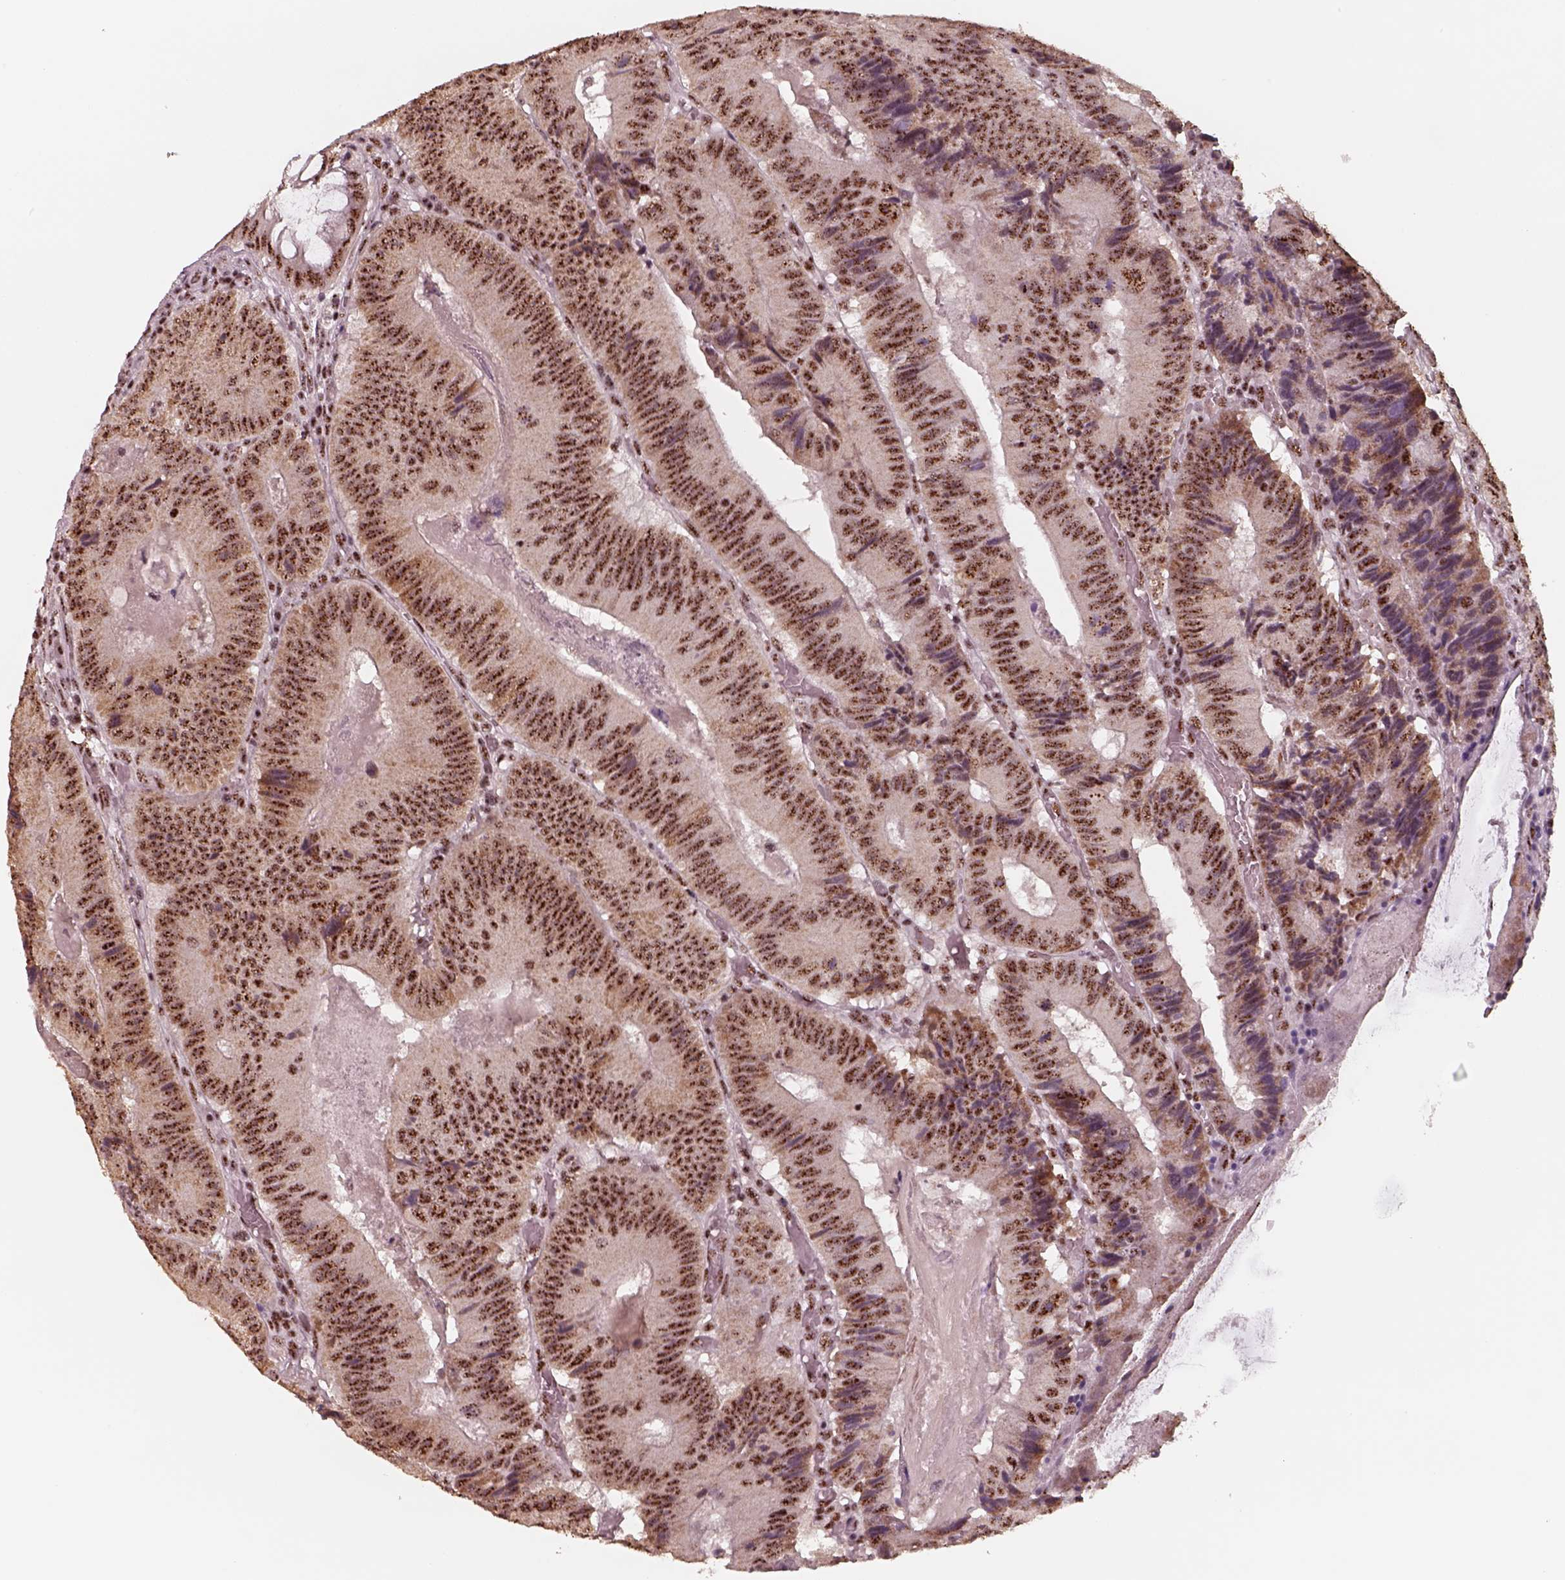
{"staining": {"intensity": "strong", "quantity": ">75%", "location": "nuclear"}, "tissue": "colorectal cancer", "cell_type": "Tumor cells", "image_type": "cancer", "snomed": [{"axis": "morphology", "description": "Adenocarcinoma, NOS"}, {"axis": "topography", "description": "Colon"}], "caption": "Immunohistochemistry staining of colorectal cancer, which shows high levels of strong nuclear expression in approximately >75% of tumor cells indicating strong nuclear protein expression. The staining was performed using DAB (3,3'-diaminobenzidine) (brown) for protein detection and nuclei were counterstained in hematoxylin (blue).", "gene": "ATXN7L3", "patient": {"sex": "female", "age": 86}}